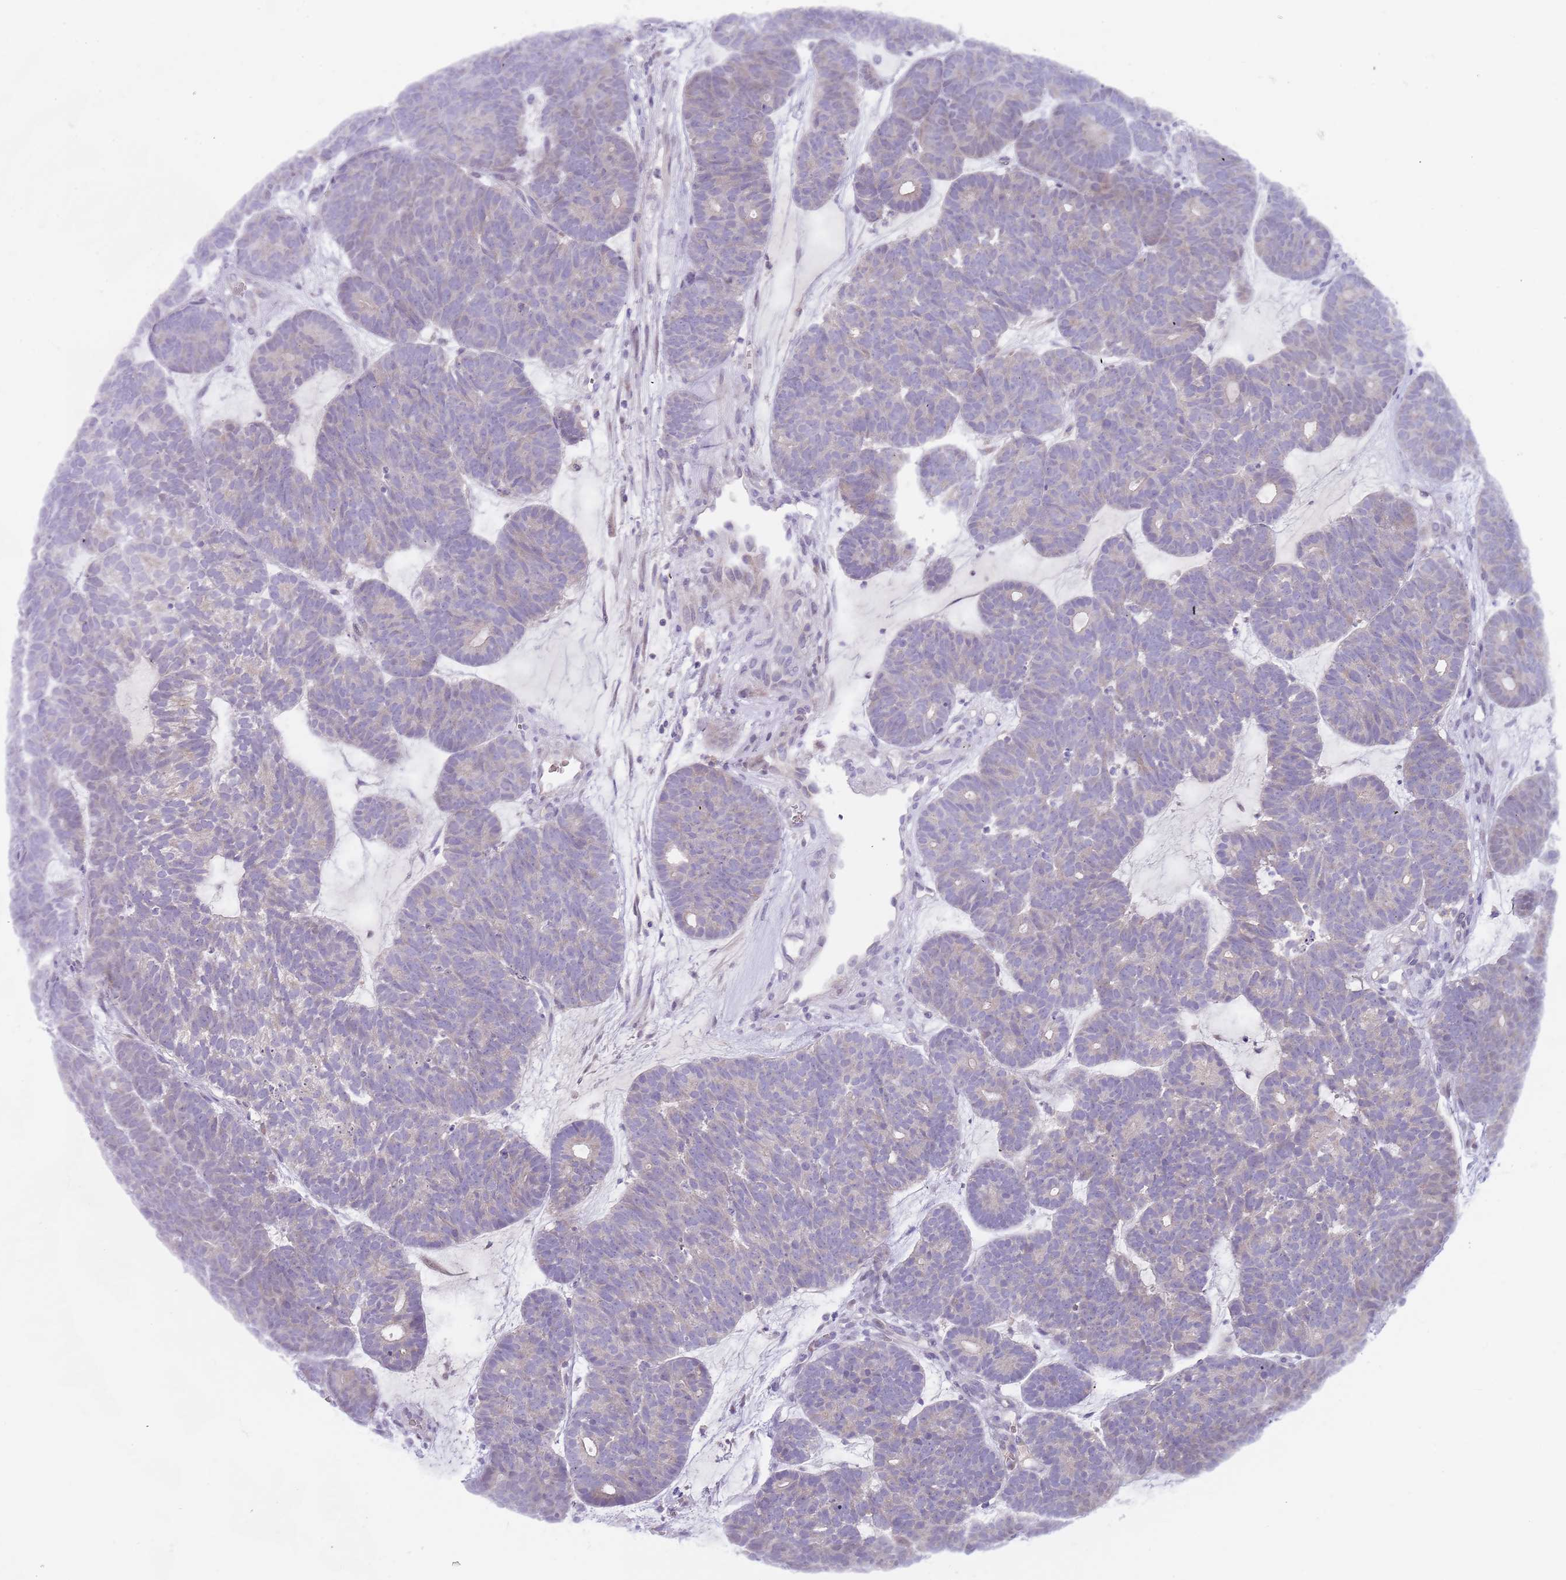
{"staining": {"intensity": "negative", "quantity": "none", "location": "none"}, "tissue": "head and neck cancer", "cell_type": "Tumor cells", "image_type": "cancer", "snomed": [{"axis": "morphology", "description": "Adenocarcinoma, NOS"}, {"axis": "topography", "description": "Head-Neck"}], "caption": "A high-resolution photomicrograph shows immunohistochemistry staining of head and neck adenocarcinoma, which demonstrates no significant staining in tumor cells.", "gene": "PRAC1", "patient": {"sex": "female", "age": 81}}